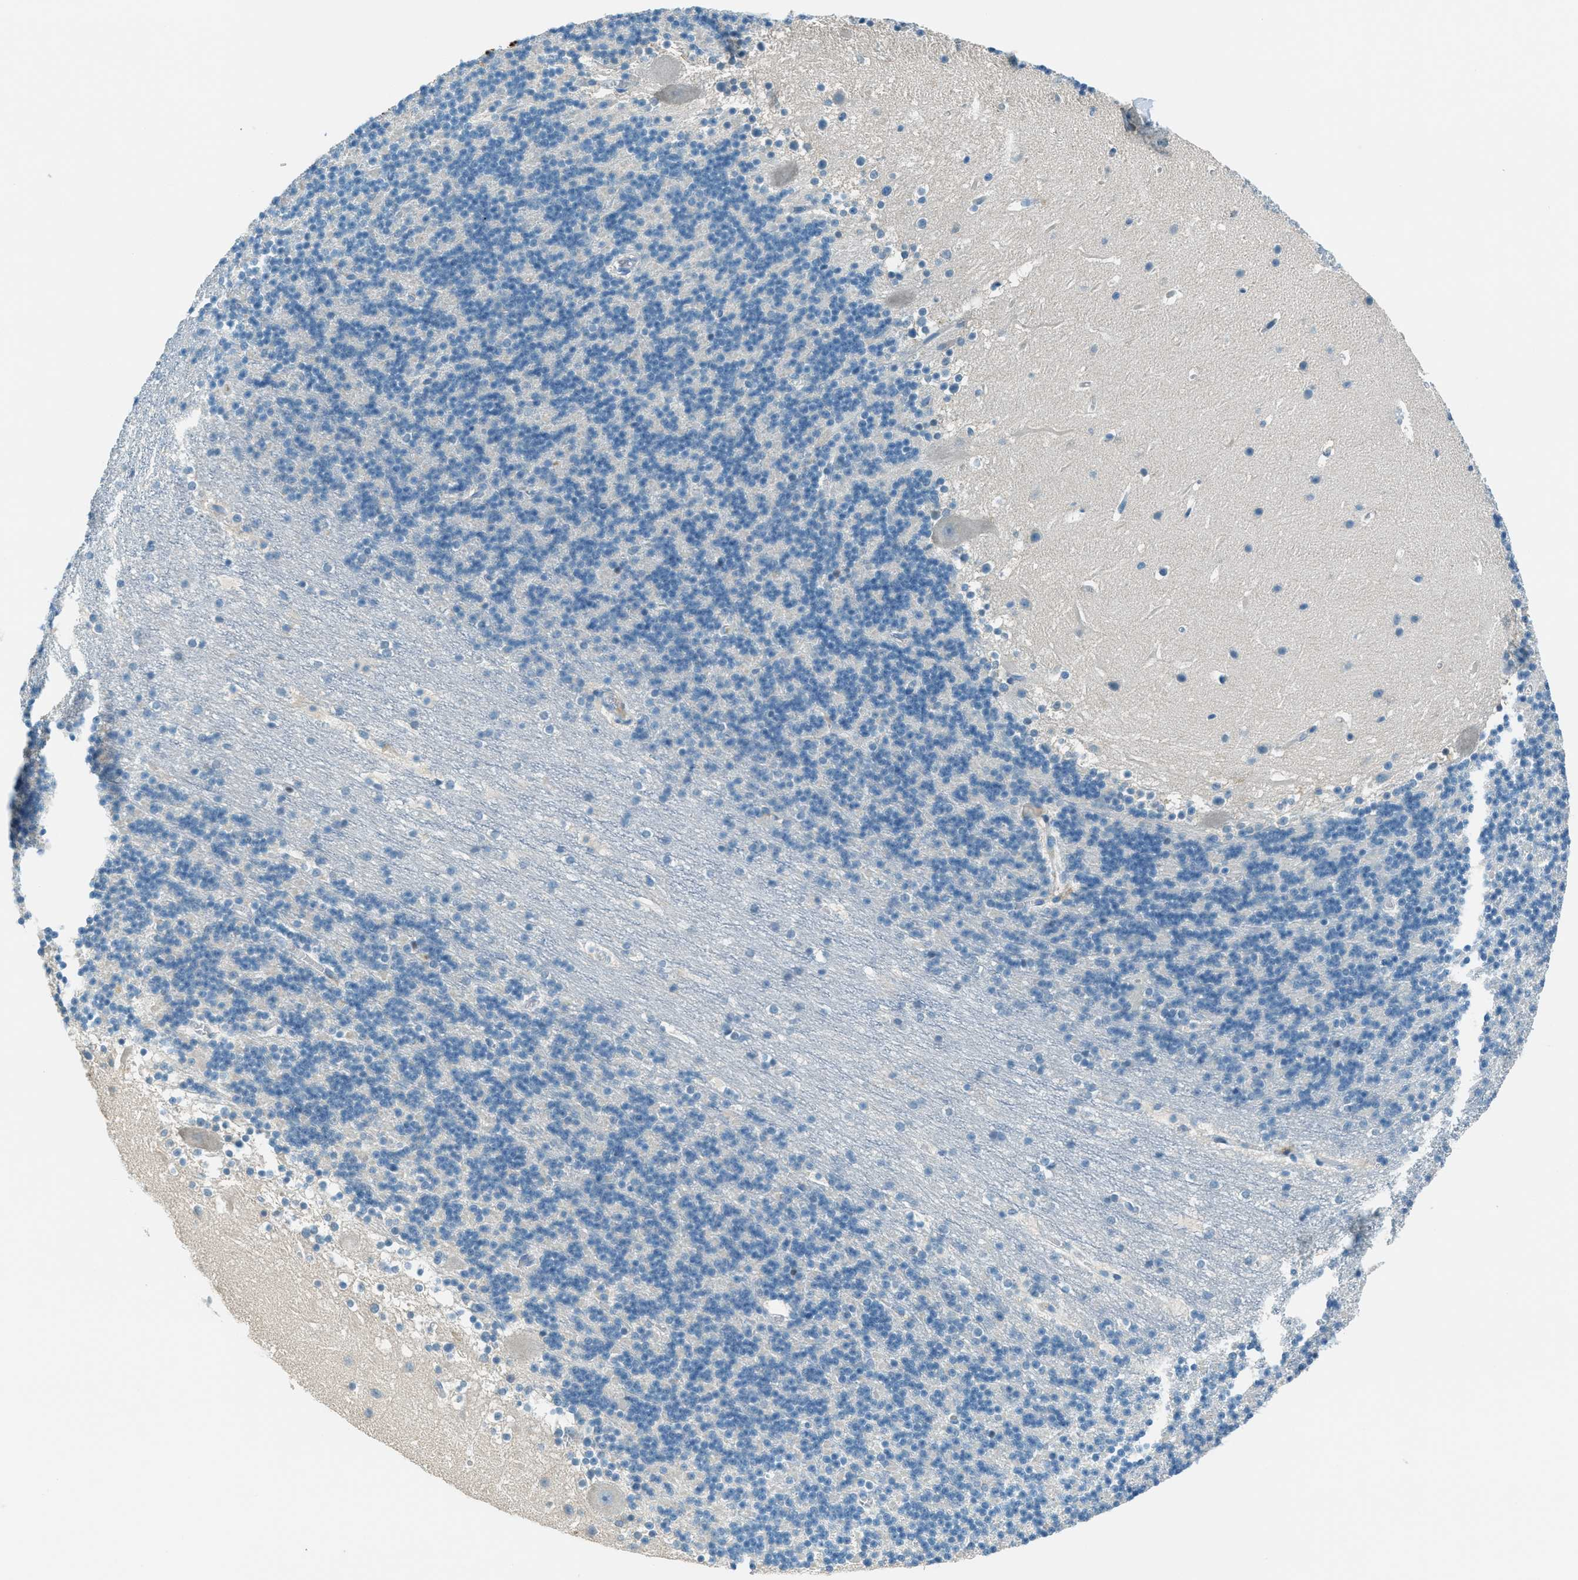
{"staining": {"intensity": "negative", "quantity": "none", "location": "none"}, "tissue": "cerebellum", "cell_type": "Cells in granular layer", "image_type": "normal", "snomed": [{"axis": "morphology", "description": "Normal tissue, NOS"}, {"axis": "topography", "description": "Cerebellum"}], "caption": "High power microscopy photomicrograph of an IHC histopathology image of unremarkable cerebellum, revealing no significant staining in cells in granular layer.", "gene": "MSLN", "patient": {"sex": "male", "age": 45}}